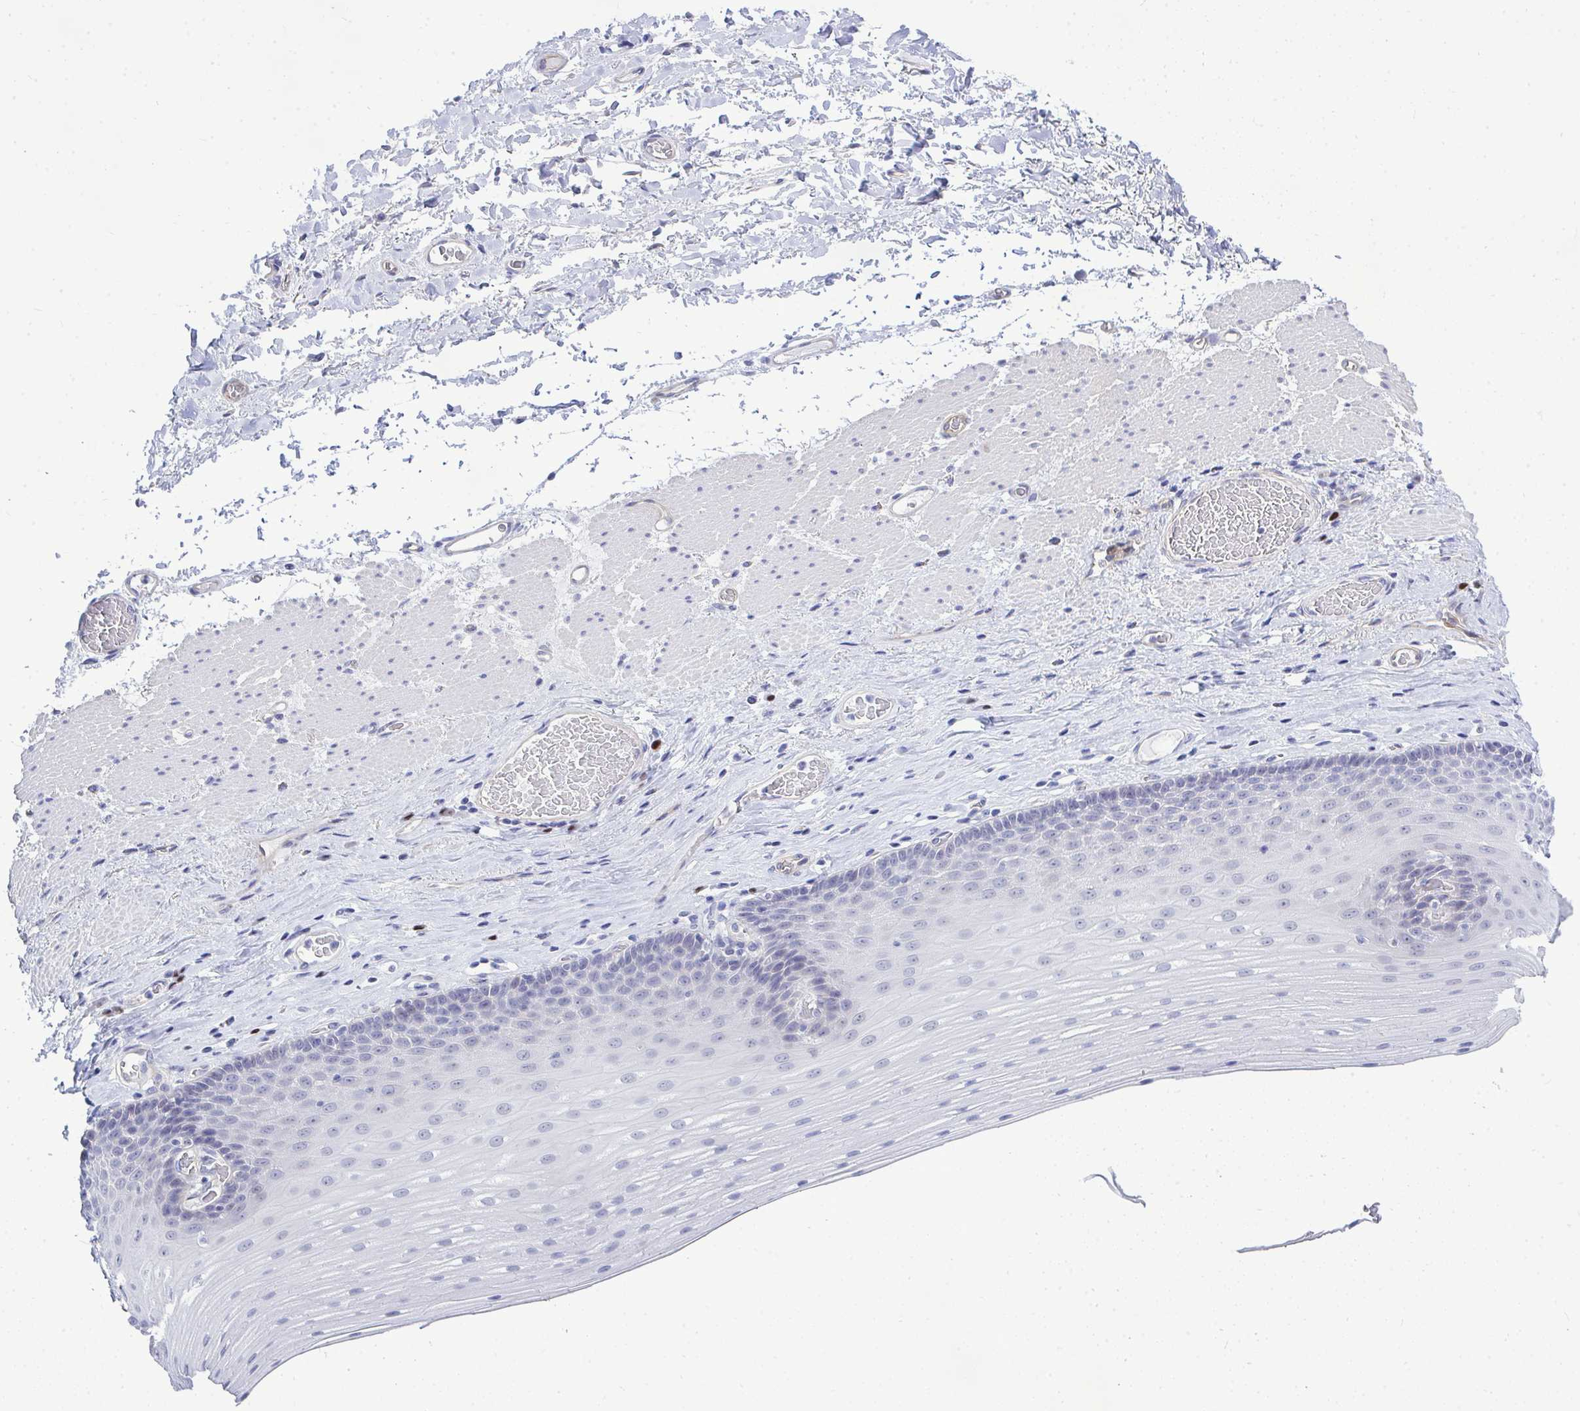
{"staining": {"intensity": "negative", "quantity": "none", "location": "none"}, "tissue": "esophagus", "cell_type": "Squamous epithelial cells", "image_type": "normal", "snomed": [{"axis": "morphology", "description": "Normal tissue, NOS"}, {"axis": "topography", "description": "Esophagus"}], "caption": "The IHC micrograph has no significant staining in squamous epithelial cells of esophagus. (IHC, brightfield microscopy, high magnification).", "gene": "SLC25A51", "patient": {"sex": "male", "age": 62}}